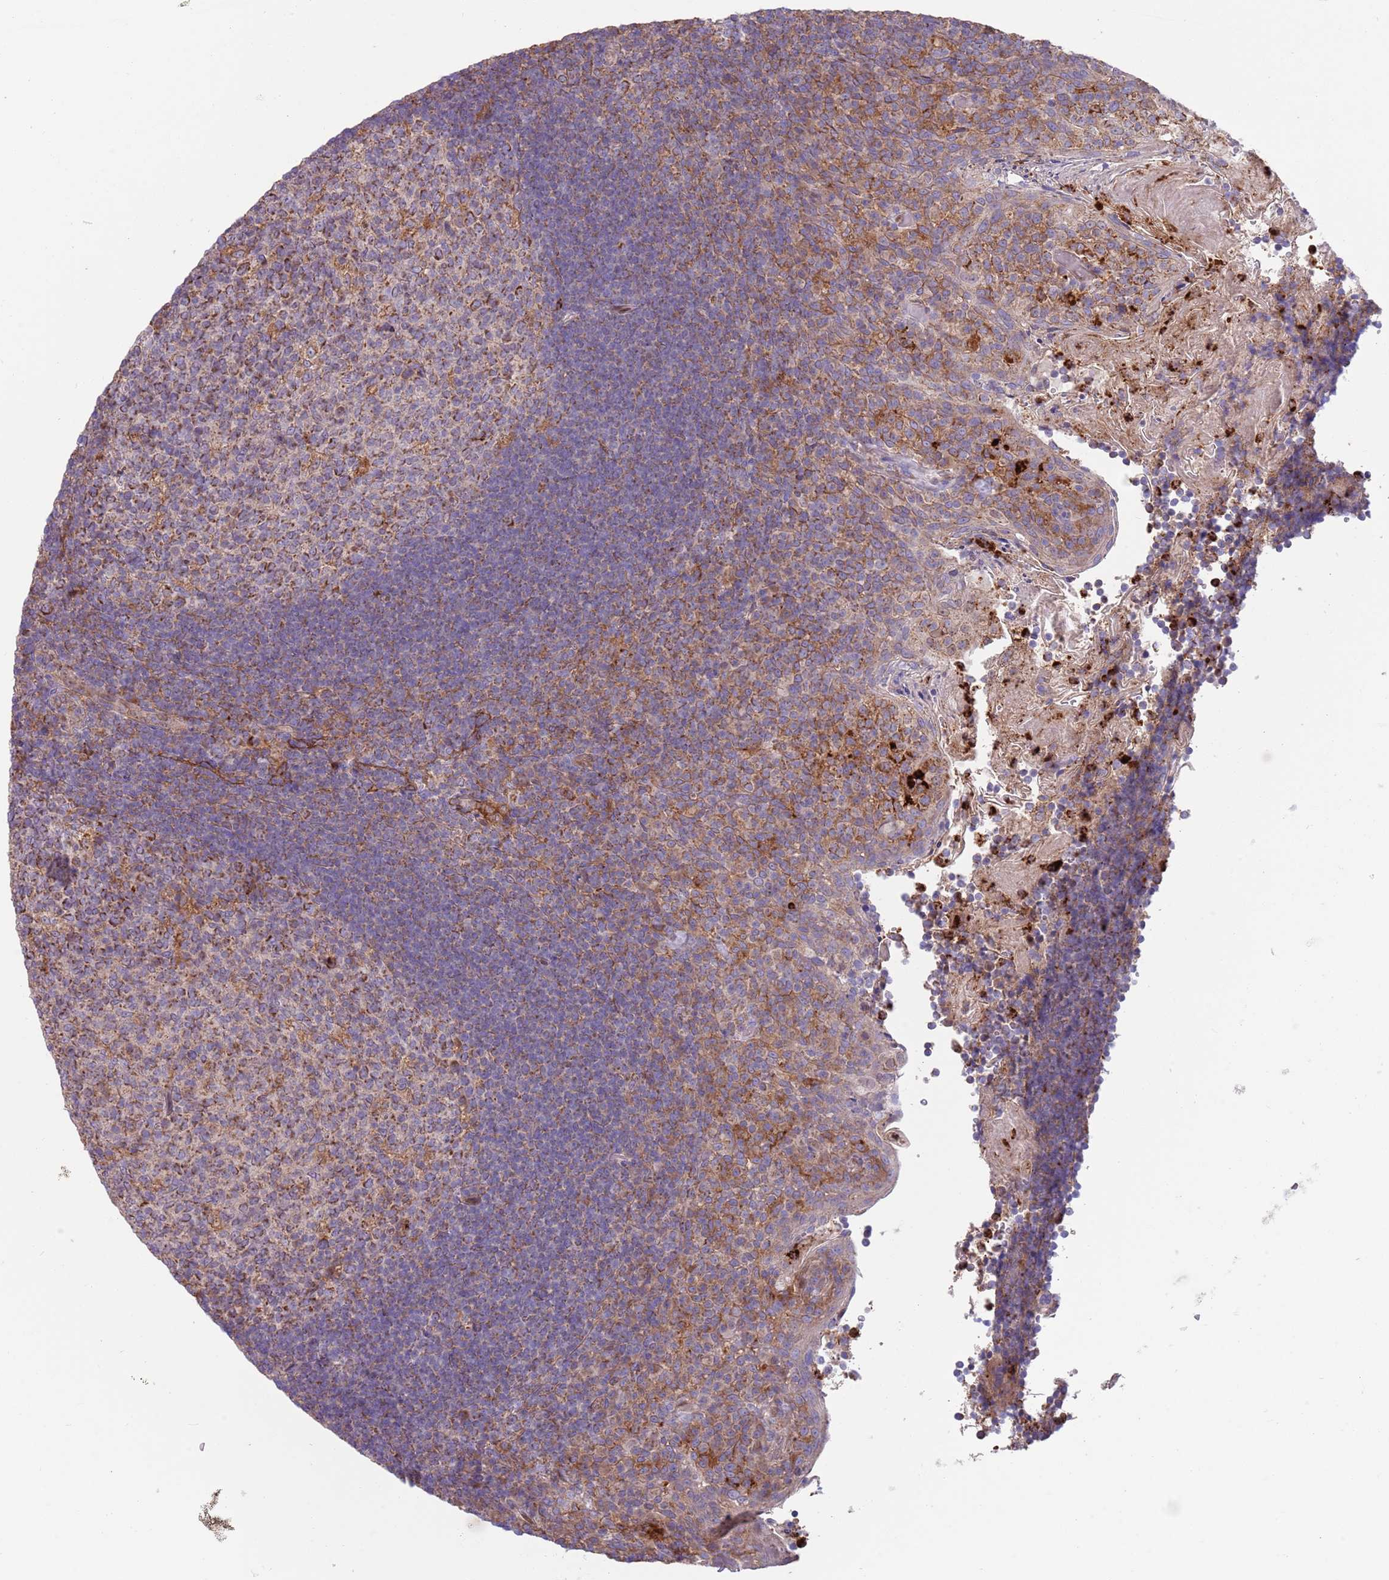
{"staining": {"intensity": "moderate", "quantity": ">75%", "location": "cytoplasmic/membranous"}, "tissue": "tonsil", "cell_type": "Germinal center cells", "image_type": "normal", "snomed": [{"axis": "morphology", "description": "Normal tissue, NOS"}, {"axis": "topography", "description": "Tonsil"}], "caption": "Immunohistochemical staining of benign human tonsil exhibits >75% levels of moderate cytoplasmic/membranous protein expression in approximately >75% of germinal center cells. (Brightfield microscopy of DAB IHC at high magnification).", "gene": "DDT", "patient": {"sex": "female", "age": 10}}